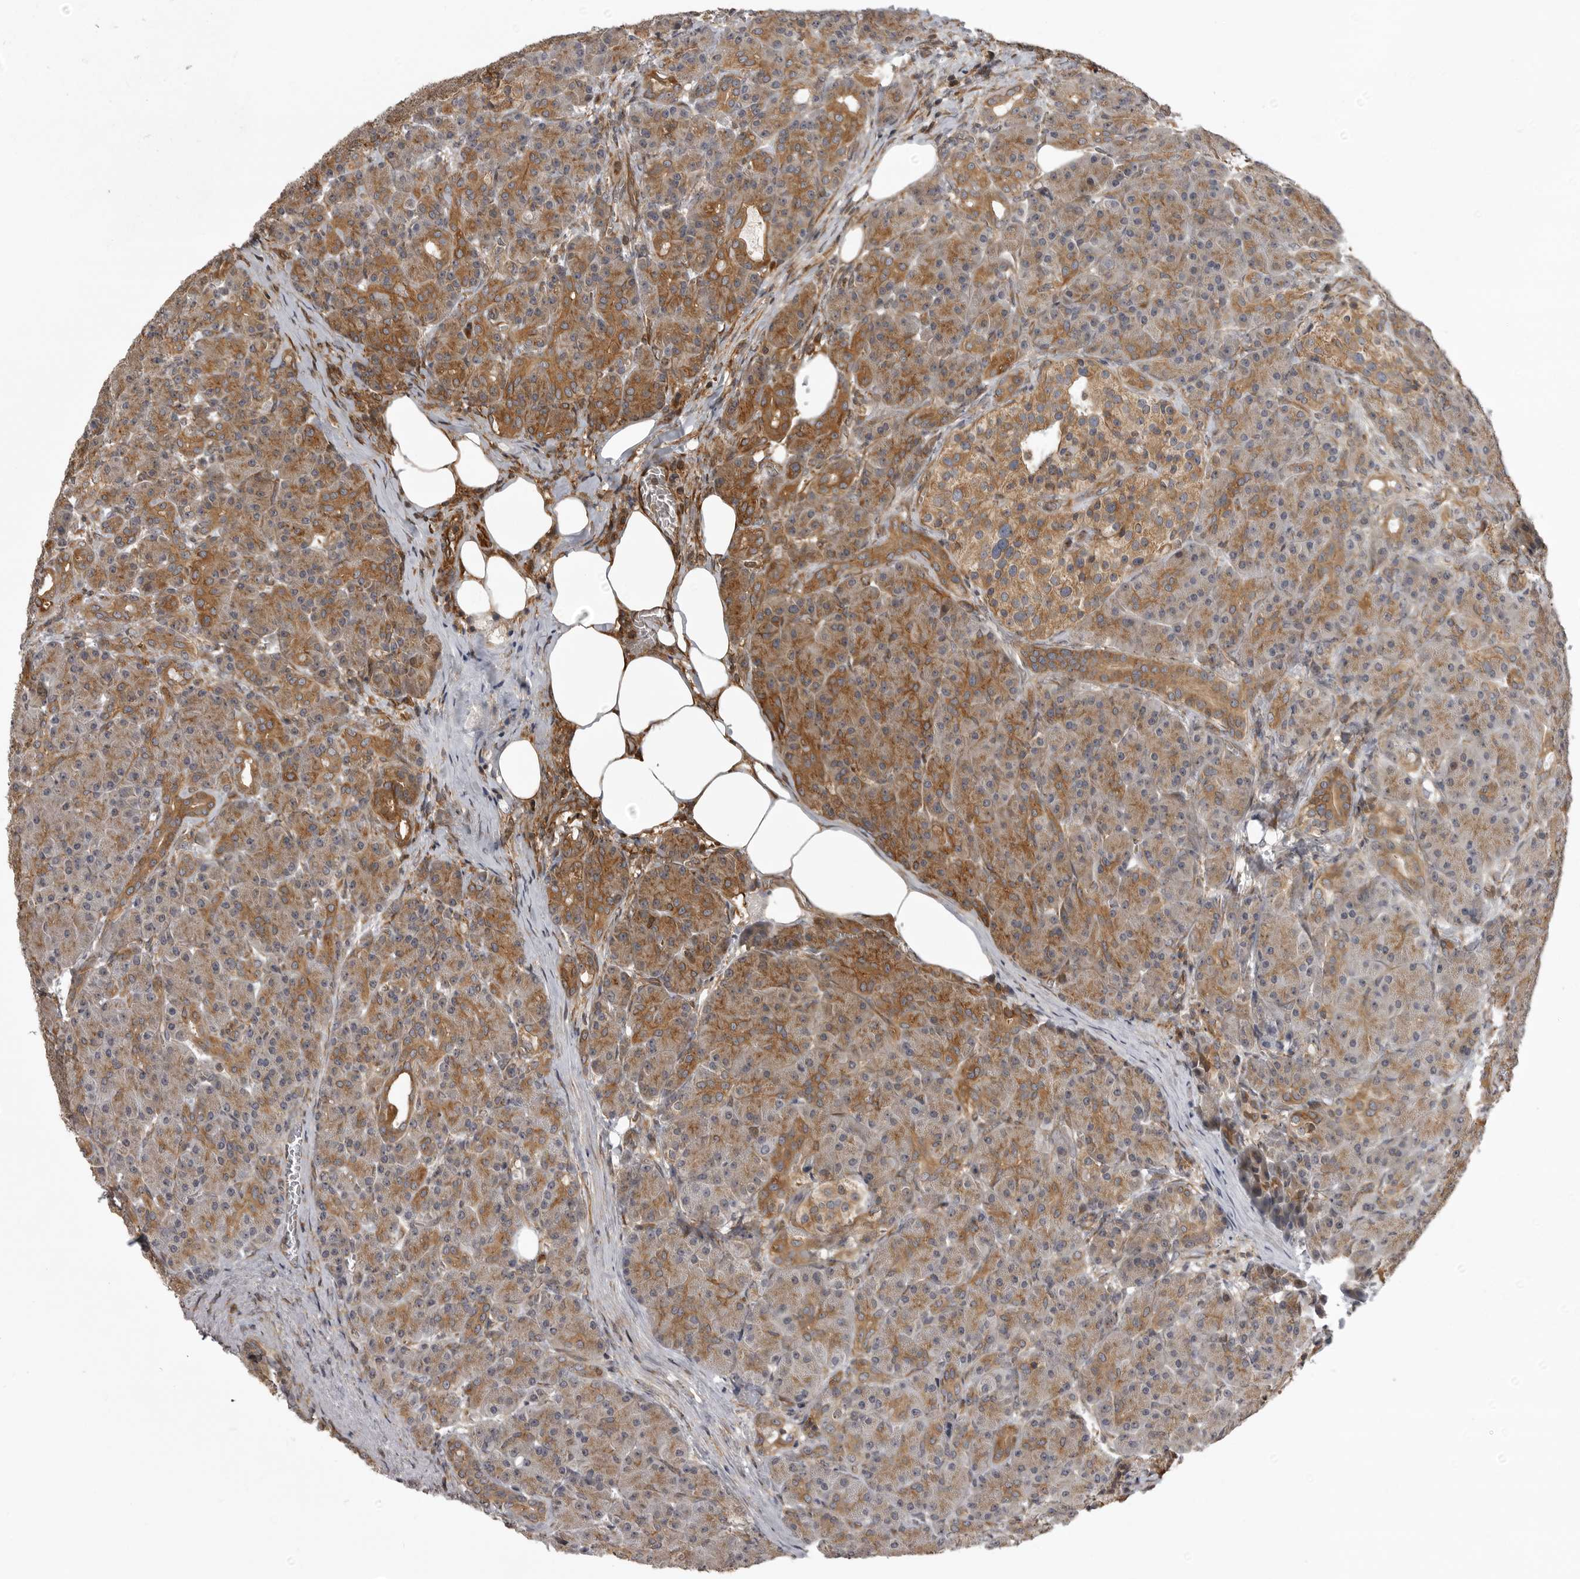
{"staining": {"intensity": "moderate", "quantity": ">75%", "location": "cytoplasmic/membranous"}, "tissue": "pancreas", "cell_type": "Exocrine glandular cells", "image_type": "normal", "snomed": [{"axis": "morphology", "description": "Normal tissue, NOS"}, {"axis": "topography", "description": "Pancreas"}], "caption": "DAB immunohistochemical staining of benign pancreas exhibits moderate cytoplasmic/membranous protein expression in about >75% of exocrine glandular cells. (IHC, brightfield microscopy, high magnification).", "gene": "ZNRF1", "patient": {"sex": "male", "age": 63}}